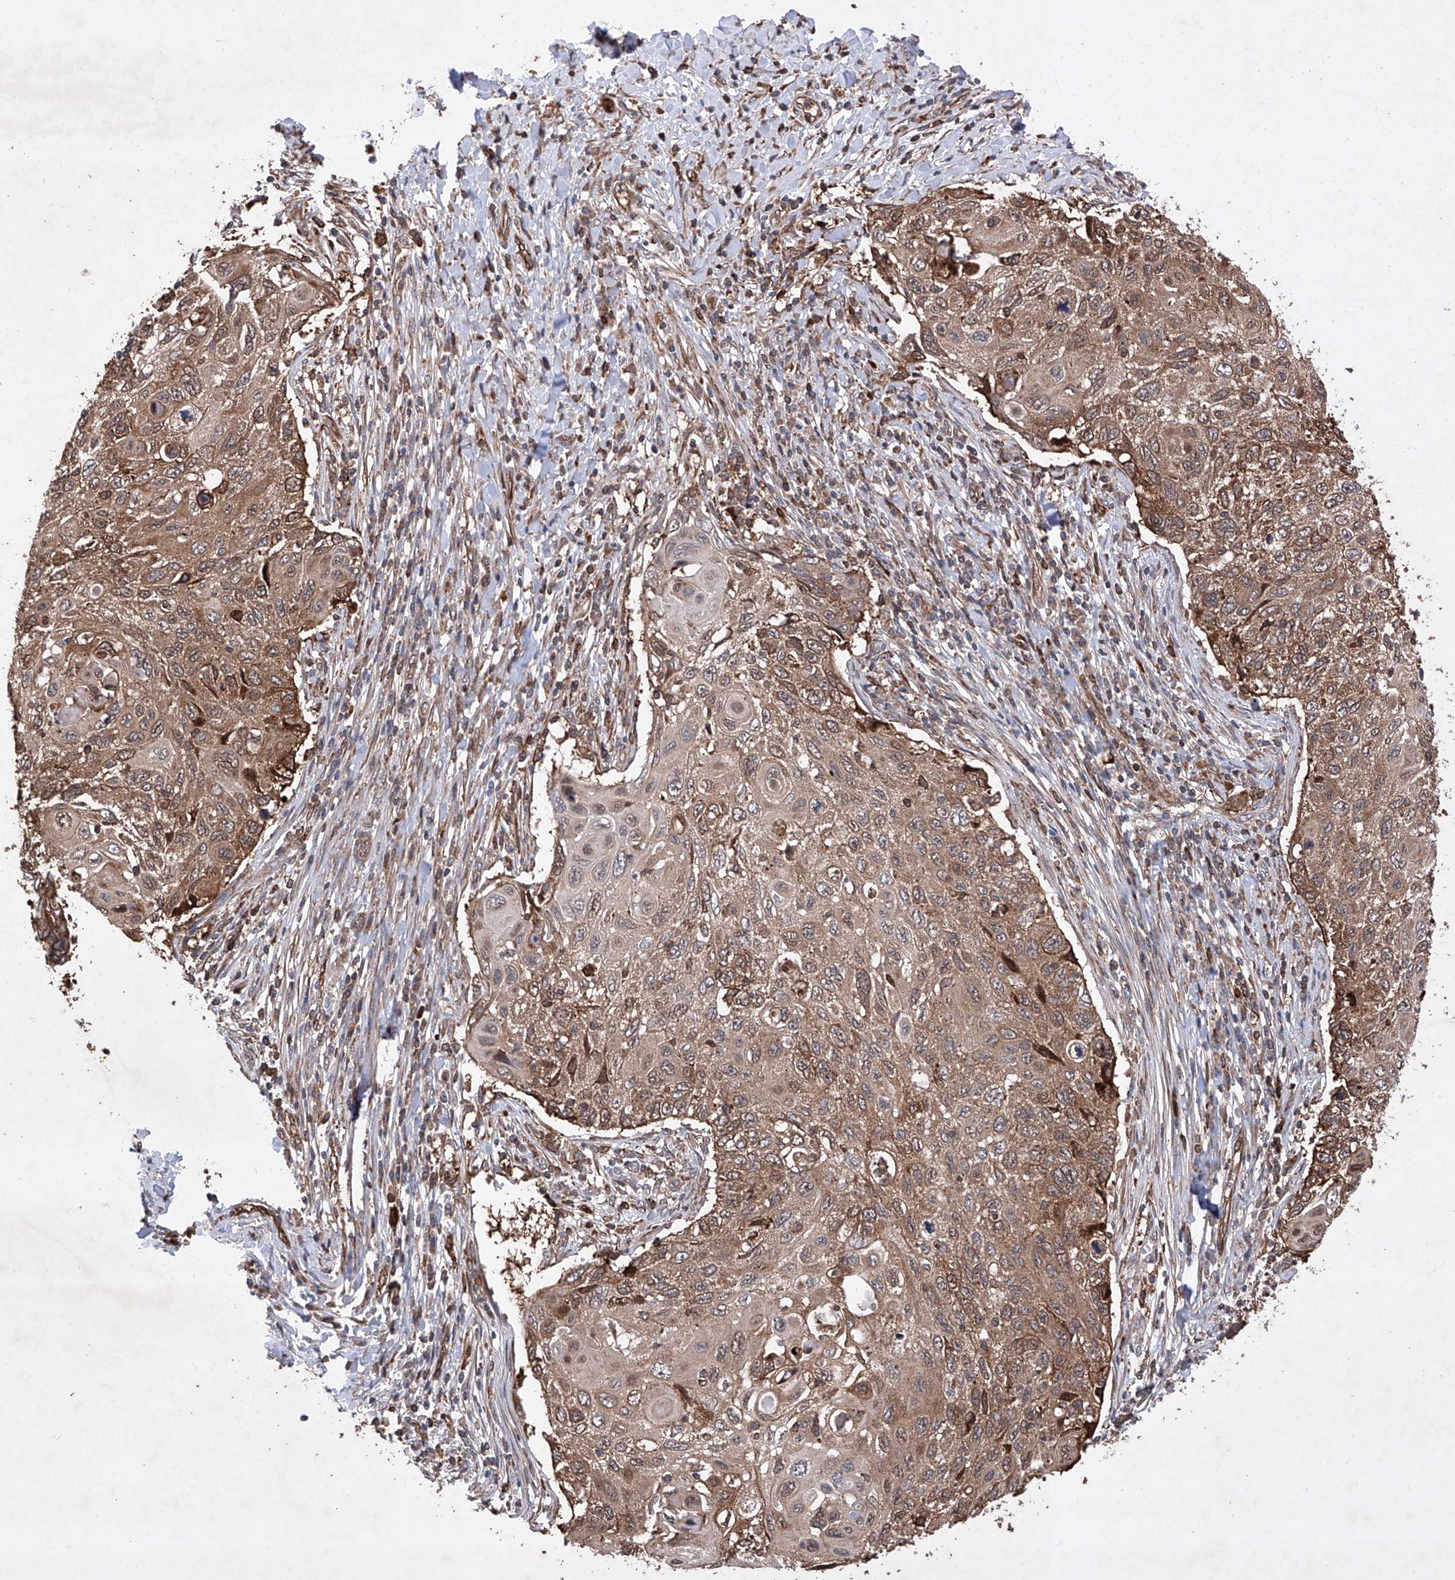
{"staining": {"intensity": "moderate", "quantity": ">75%", "location": "cytoplasmic/membranous"}, "tissue": "cervical cancer", "cell_type": "Tumor cells", "image_type": "cancer", "snomed": [{"axis": "morphology", "description": "Squamous cell carcinoma, NOS"}, {"axis": "topography", "description": "Cervix"}], "caption": "Squamous cell carcinoma (cervical) was stained to show a protein in brown. There is medium levels of moderate cytoplasmic/membranous expression in approximately >75% of tumor cells.", "gene": "TIMM23", "patient": {"sex": "female", "age": 70}}